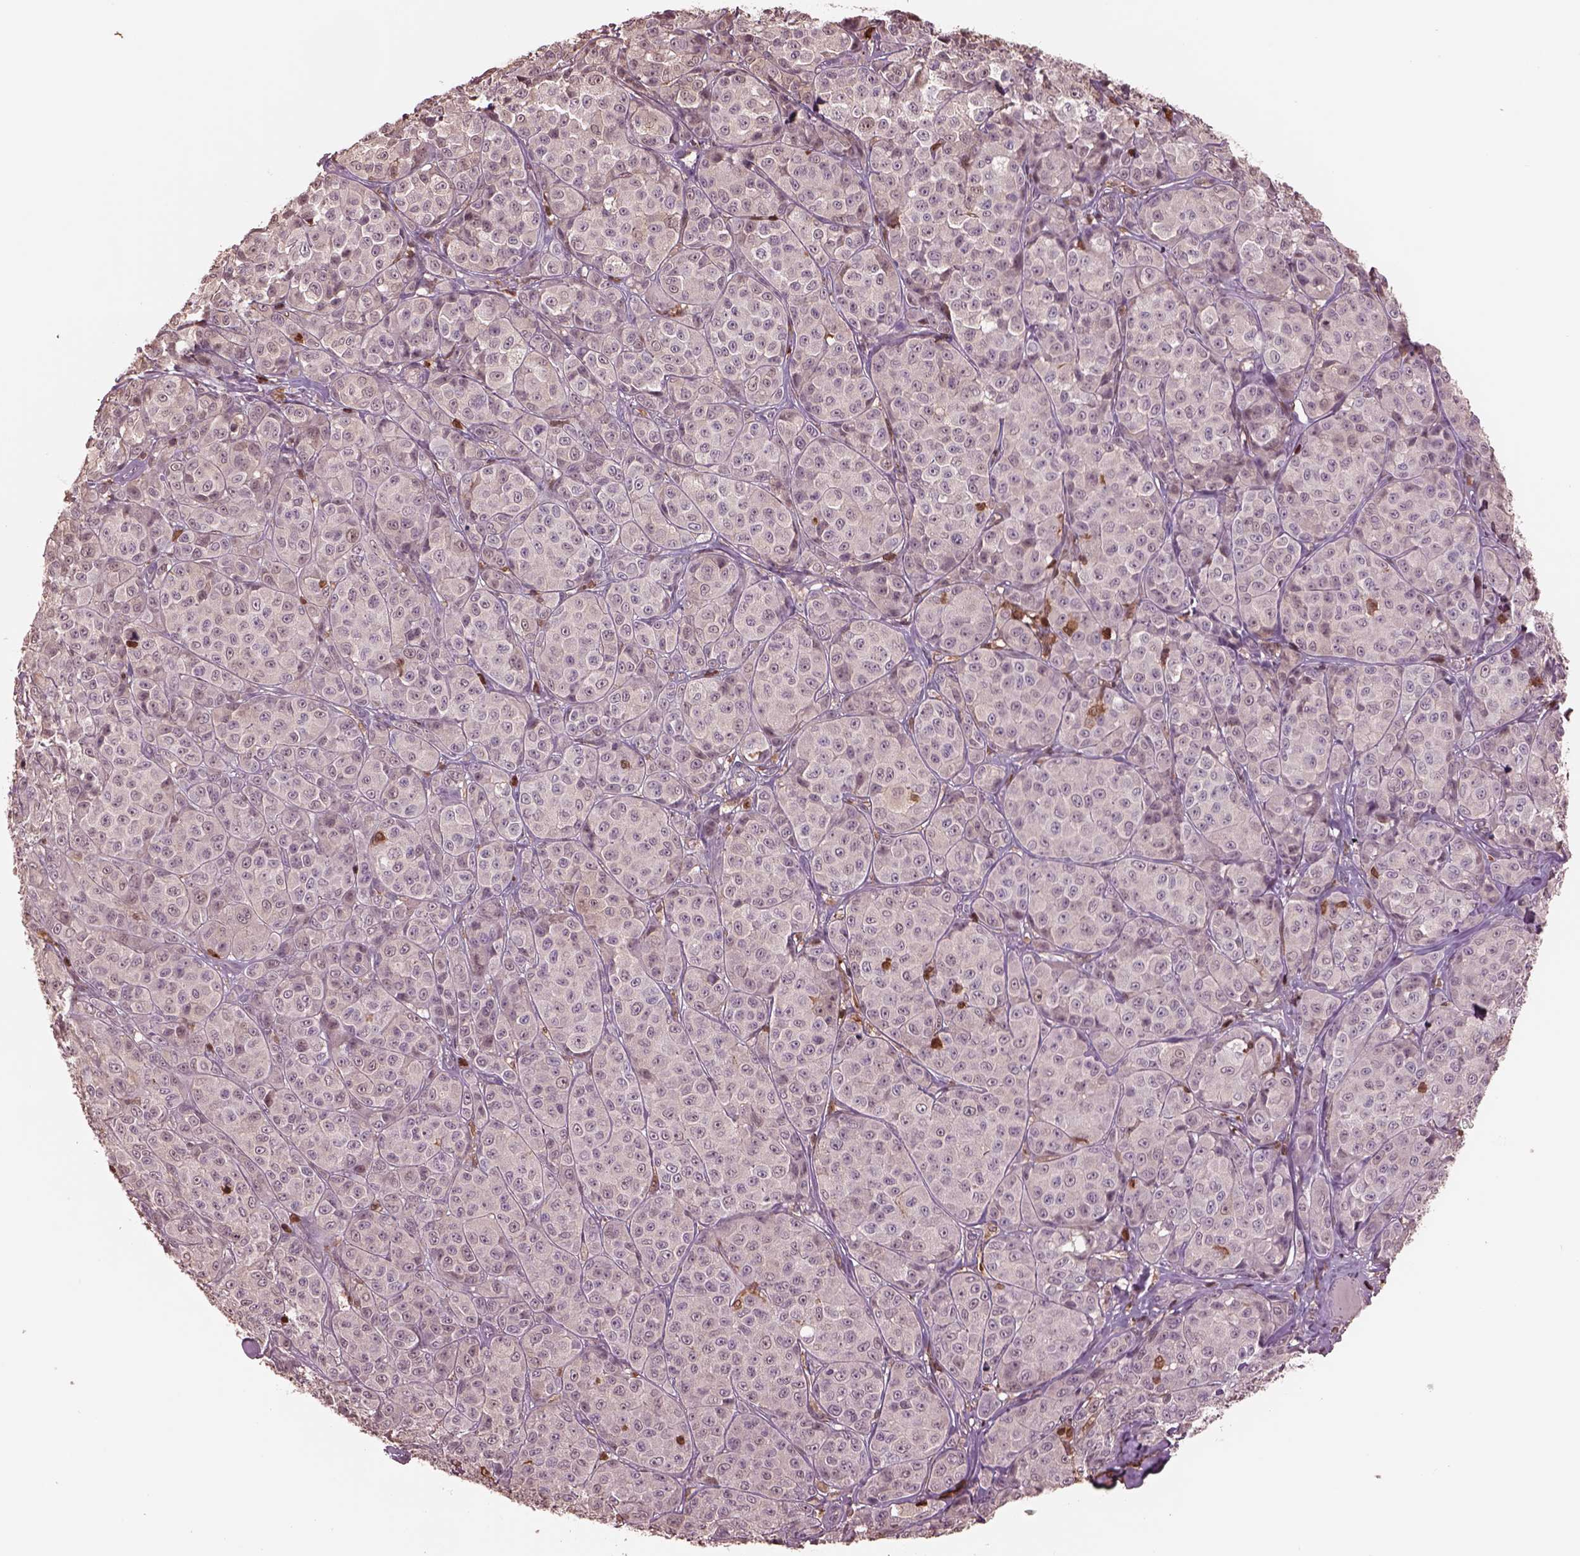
{"staining": {"intensity": "weak", "quantity": ">75%", "location": "cytoplasmic/membranous"}, "tissue": "melanoma", "cell_type": "Tumor cells", "image_type": "cancer", "snomed": [{"axis": "morphology", "description": "Malignant melanoma, NOS"}, {"axis": "topography", "description": "Skin"}], "caption": "DAB immunohistochemical staining of human melanoma shows weak cytoplasmic/membranous protein staining in about >75% of tumor cells.", "gene": "IL31RA", "patient": {"sex": "male", "age": 89}}